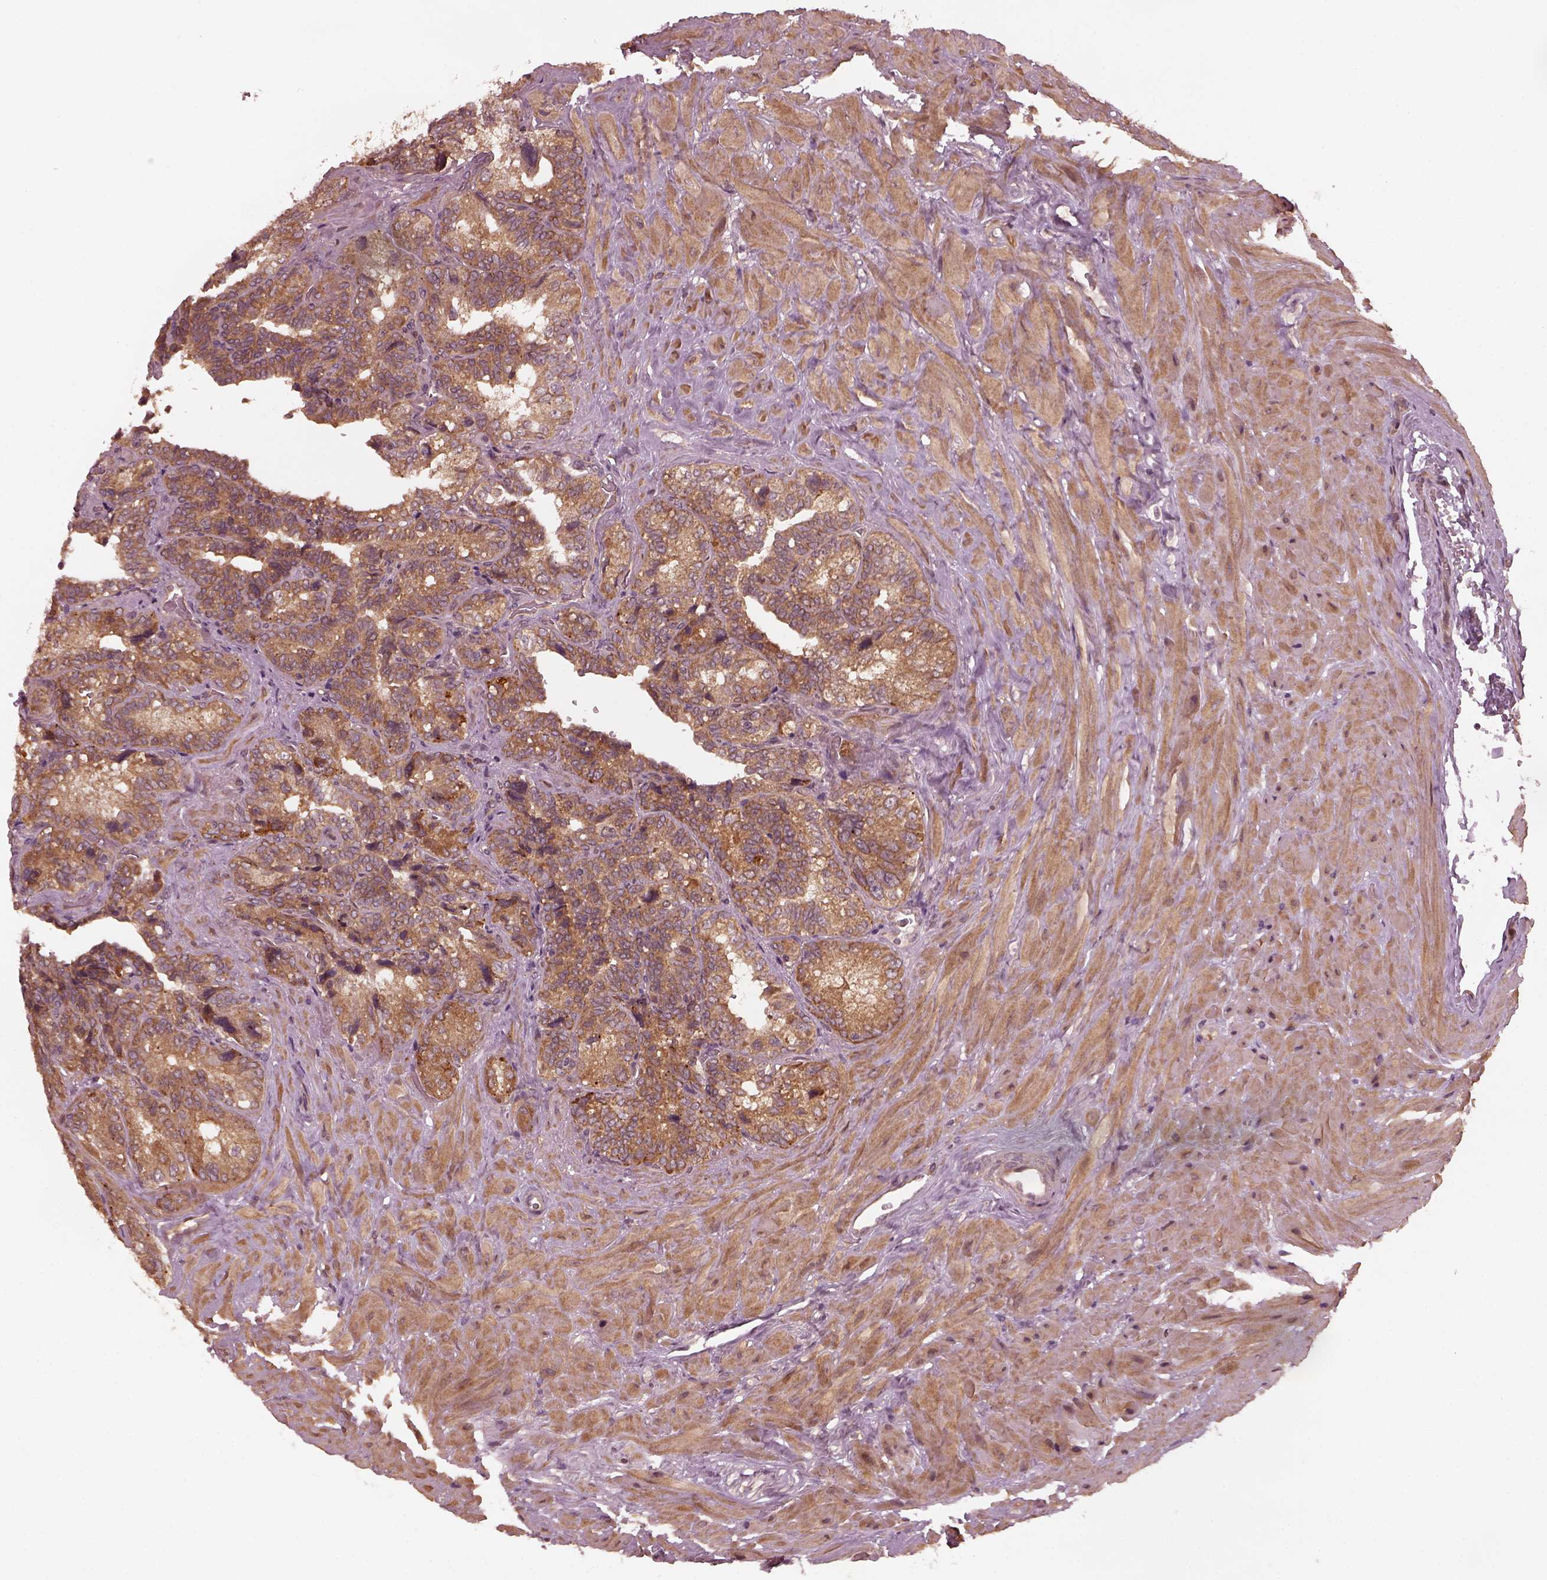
{"staining": {"intensity": "moderate", "quantity": ">75%", "location": "cytoplasmic/membranous"}, "tissue": "seminal vesicle", "cell_type": "Glandular cells", "image_type": "normal", "snomed": [{"axis": "morphology", "description": "Normal tissue, NOS"}, {"axis": "topography", "description": "Seminal veicle"}], "caption": "Protein expression by immunohistochemistry (IHC) displays moderate cytoplasmic/membranous staining in about >75% of glandular cells in normal seminal vesicle.", "gene": "FAF2", "patient": {"sex": "male", "age": 69}}